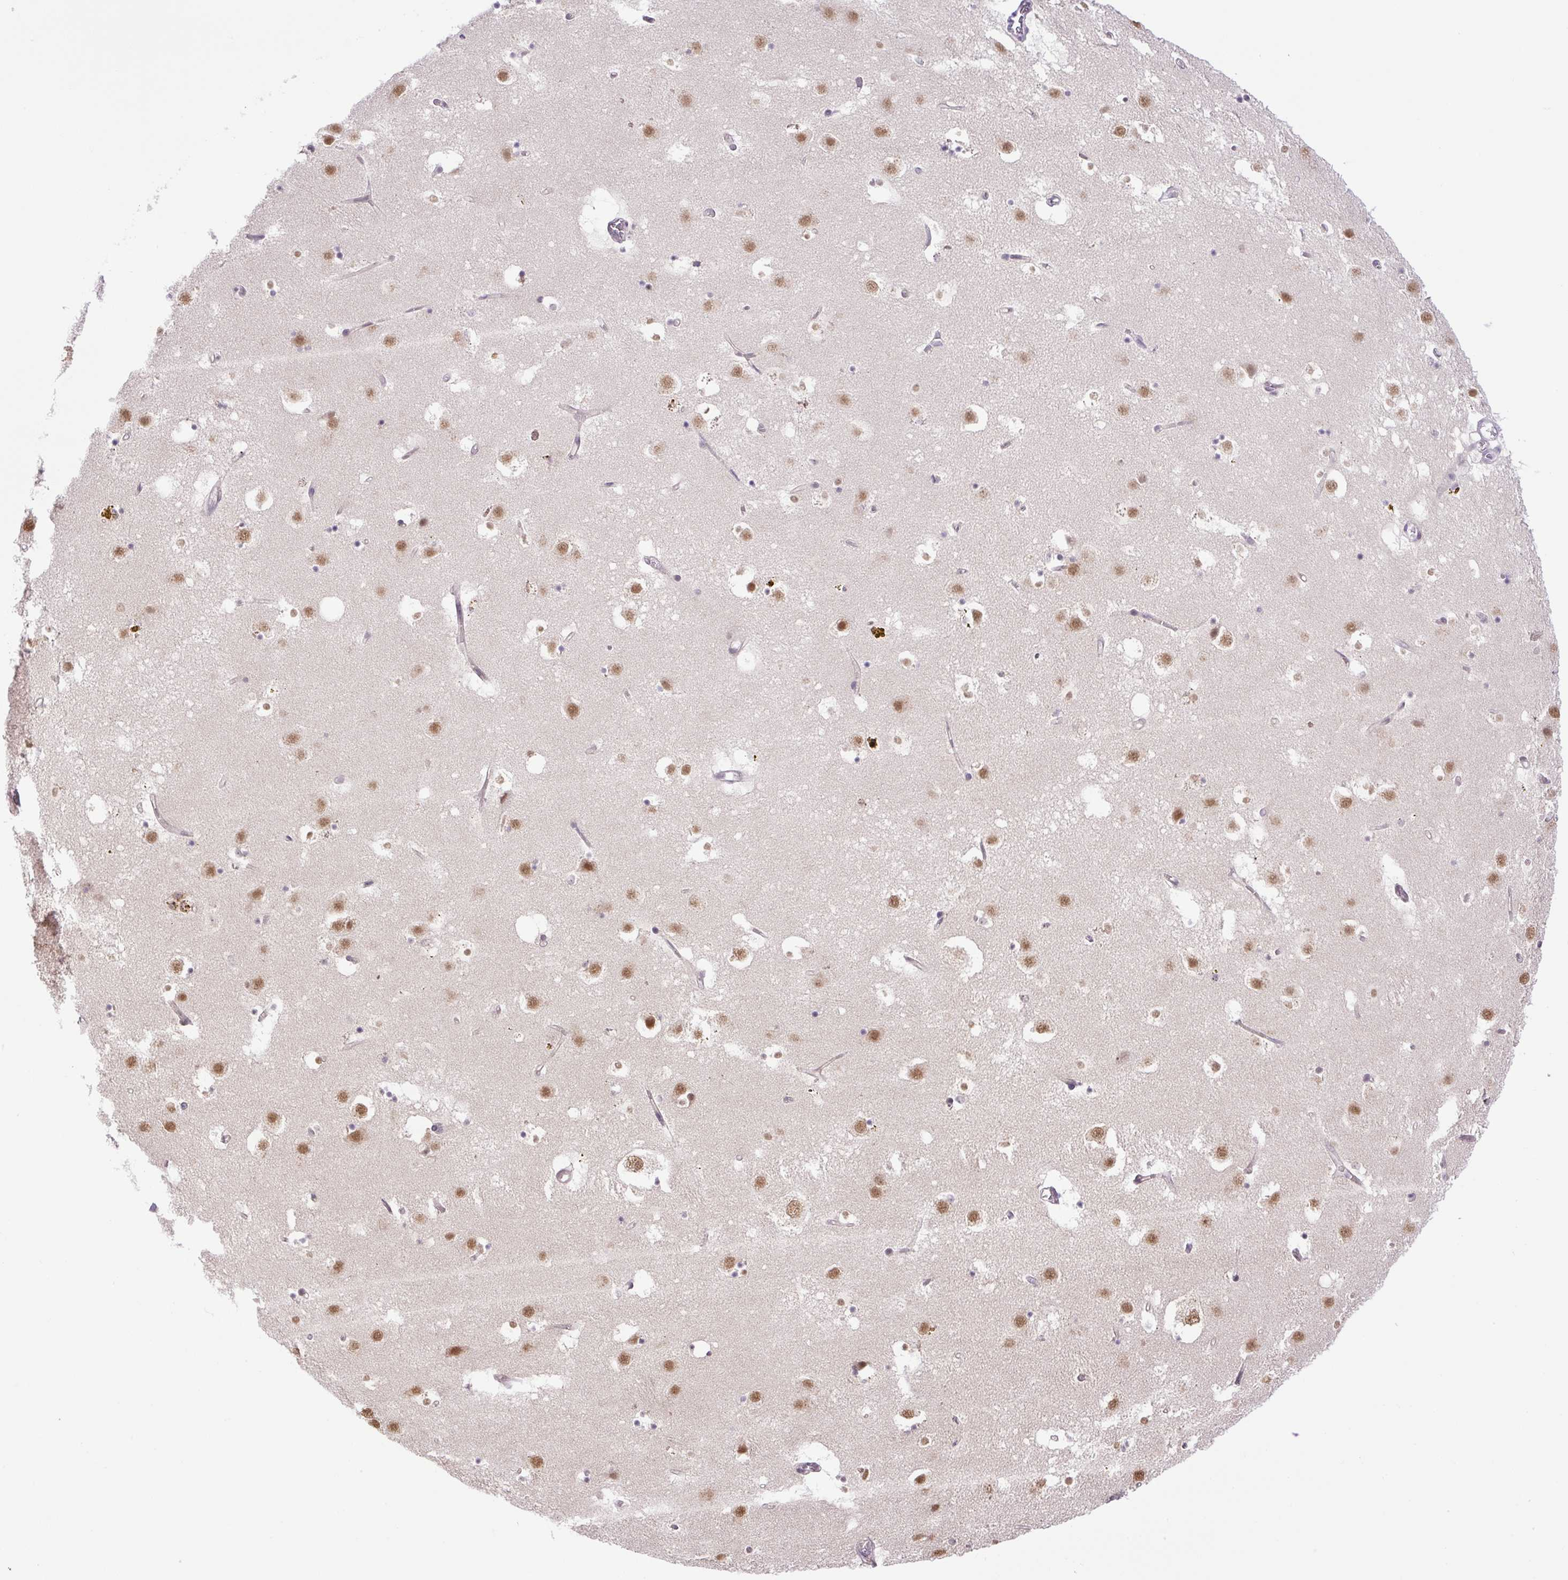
{"staining": {"intensity": "moderate", "quantity": "<25%", "location": "nuclear"}, "tissue": "caudate", "cell_type": "Glial cells", "image_type": "normal", "snomed": [{"axis": "morphology", "description": "Normal tissue, NOS"}, {"axis": "topography", "description": "Lateral ventricle wall"}], "caption": "Immunohistochemistry (IHC) image of normal caudate: human caudate stained using IHC exhibits low levels of moderate protein expression localized specifically in the nuclear of glial cells, appearing as a nuclear brown color.", "gene": "SGTA", "patient": {"sex": "male", "age": 58}}